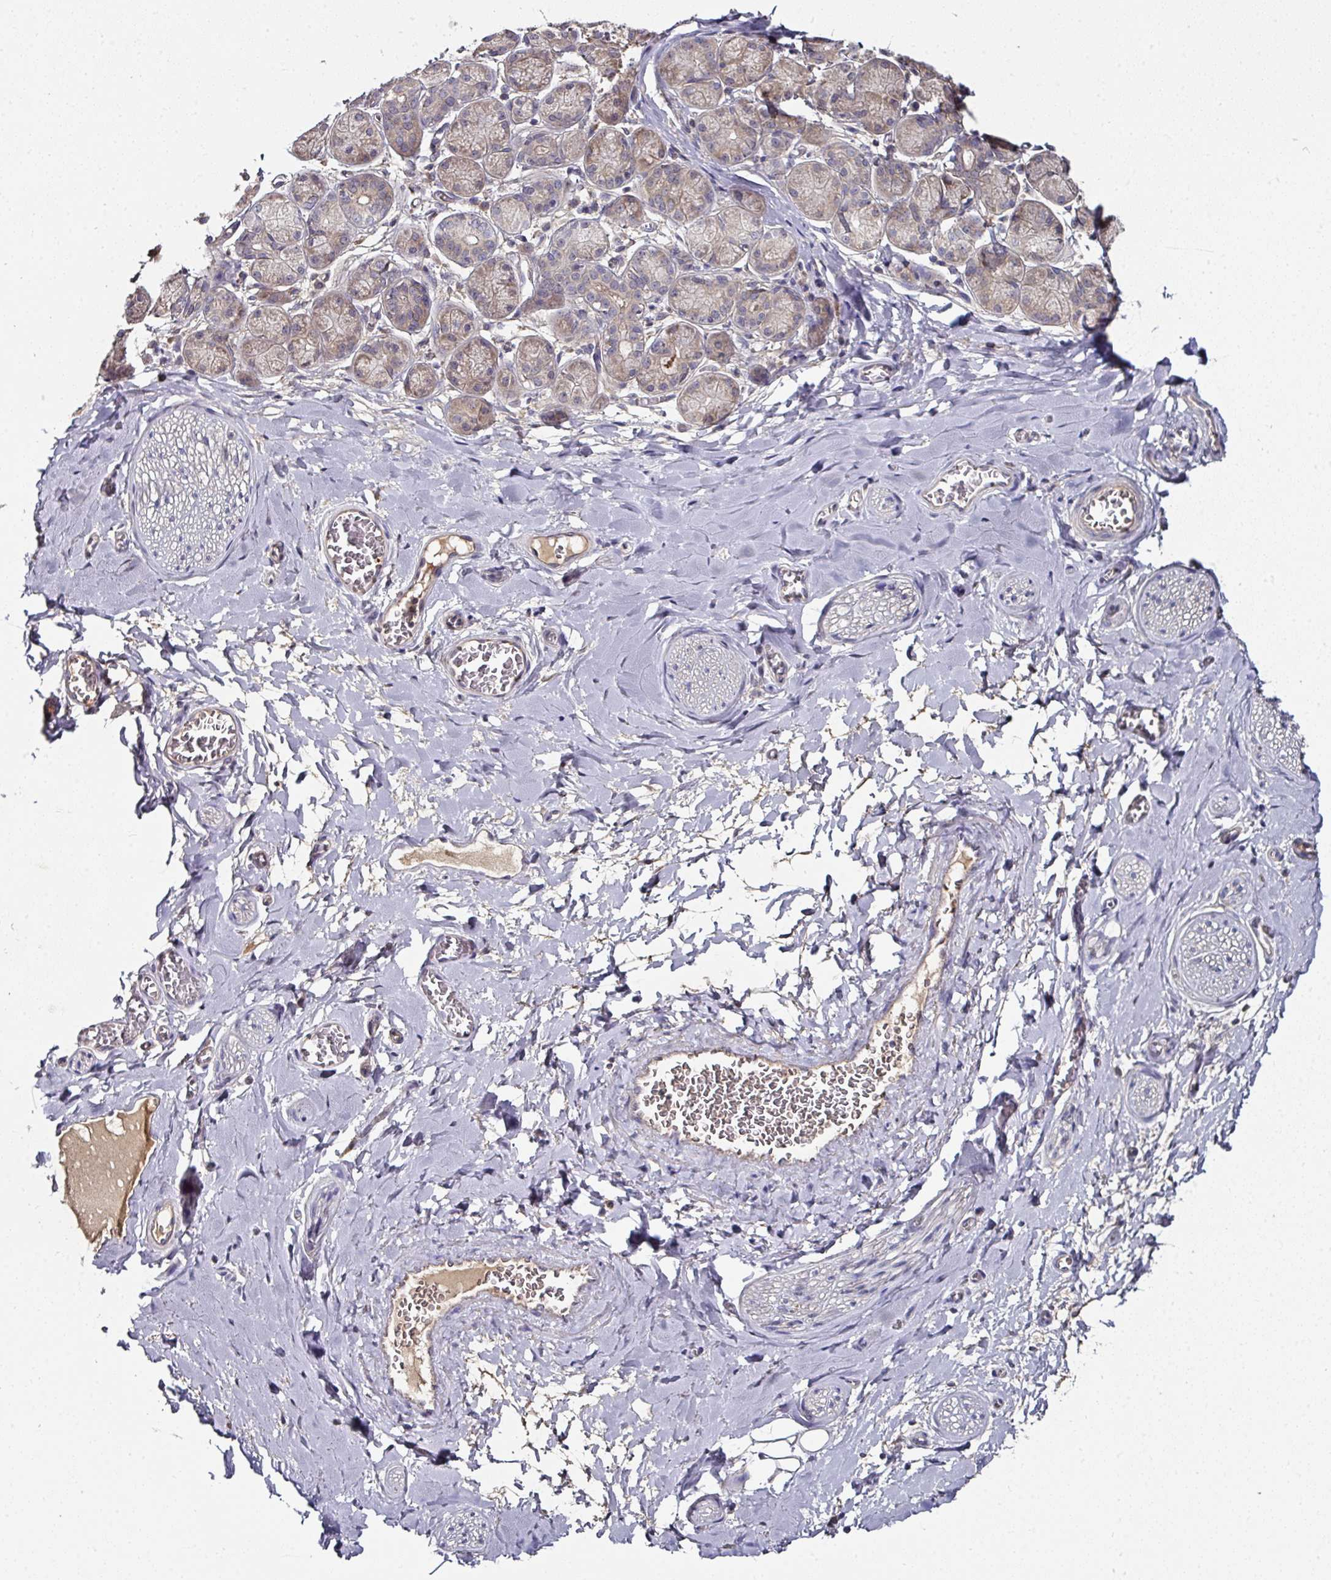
{"staining": {"intensity": "negative", "quantity": "none", "location": "none"}, "tissue": "adipose tissue", "cell_type": "Adipocytes", "image_type": "normal", "snomed": [{"axis": "morphology", "description": "Normal tissue, NOS"}, {"axis": "topography", "description": "Salivary gland"}, {"axis": "topography", "description": "Peripheral nerve tissue"}], "caption": "Protein analysis of normal adipose tissue demonstrates no significant positivity in adipocytes. (DAB immunohistochemistry, high magnification).", "gene": "CTDSP2", "patient": {"sex": "female", "age": 24}}